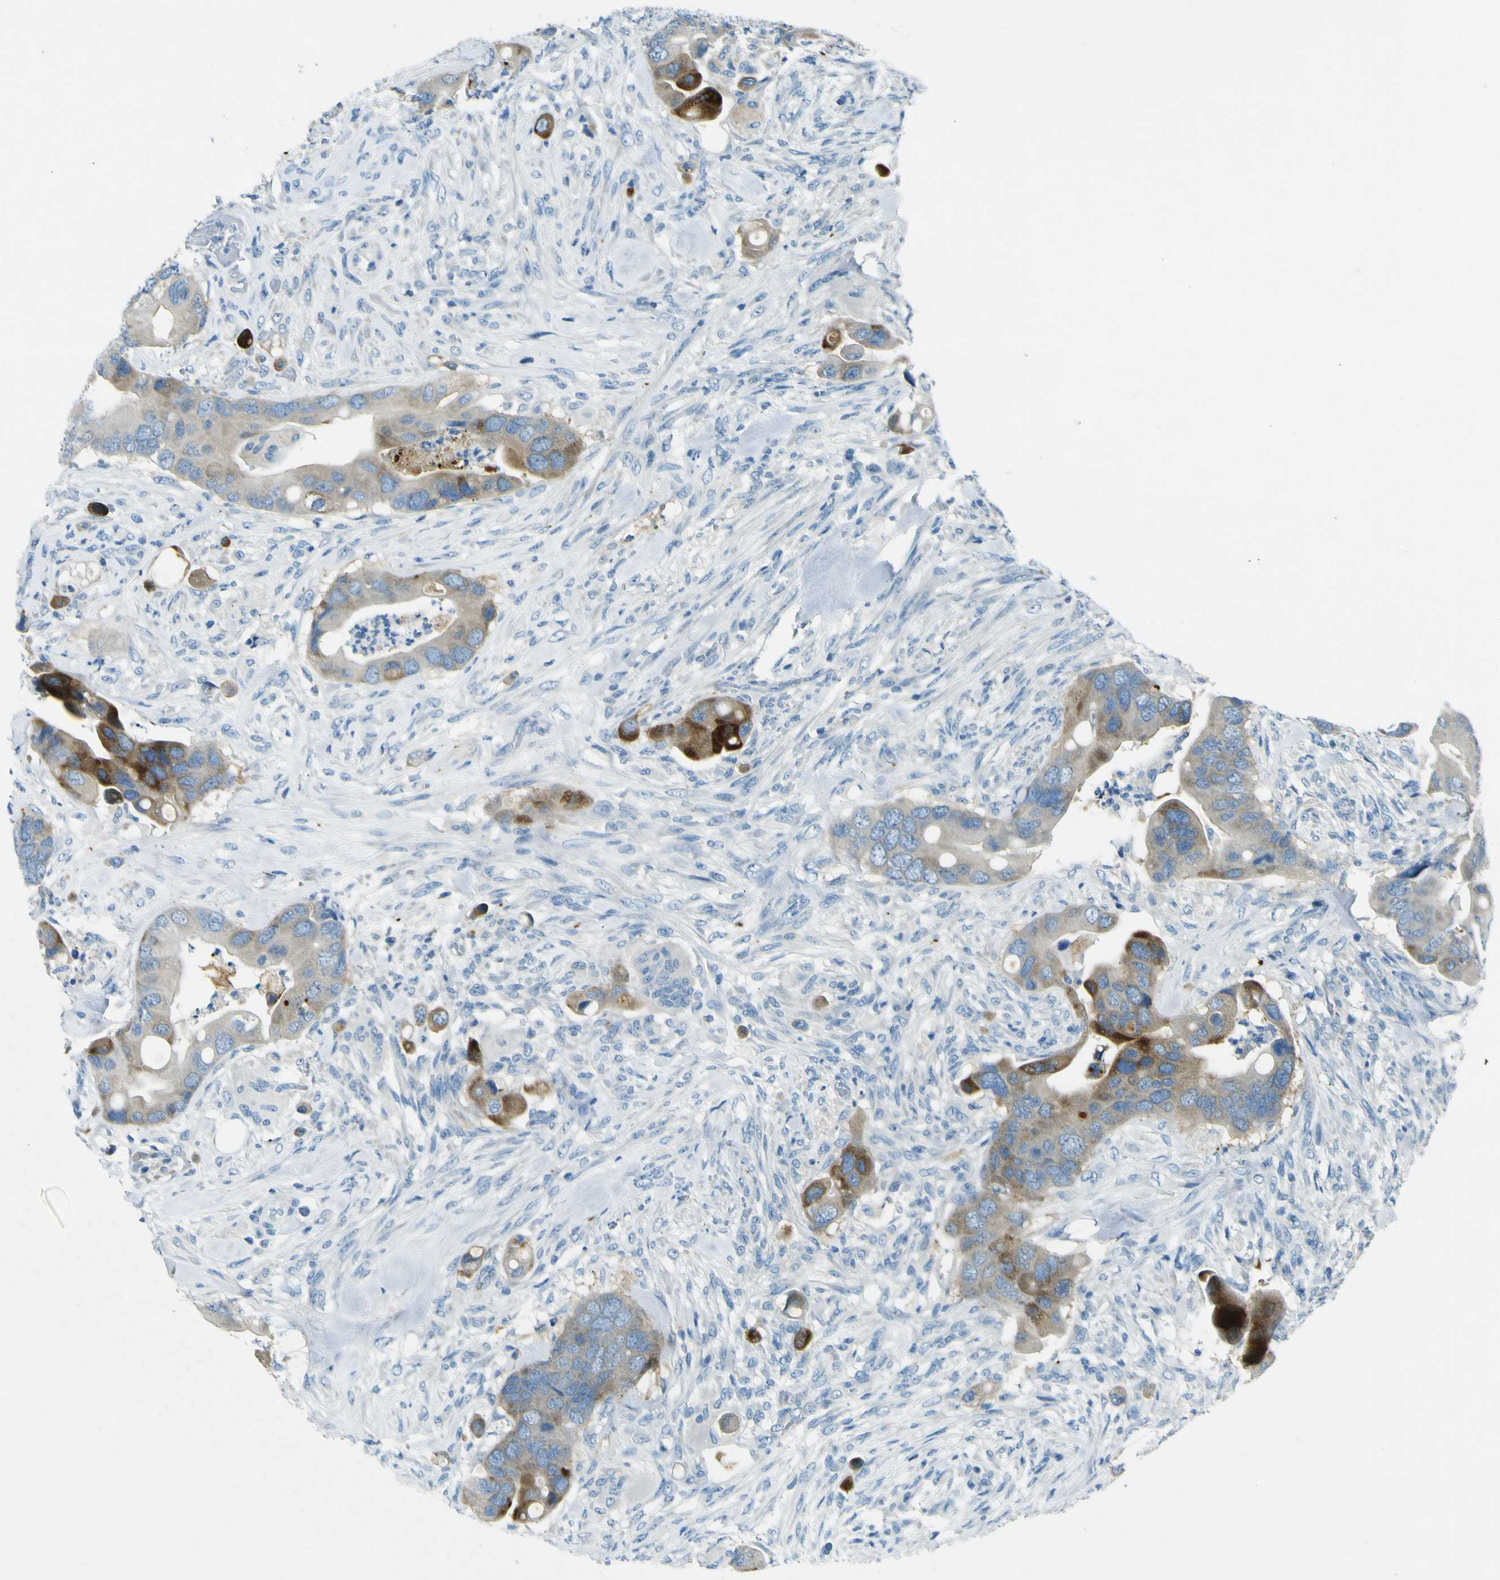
{"staining": {"intensity": "strong", "quantity": "<25%", "location": "cytoplasmic/membranous"}, "tissue": "colorectal cancer", "cell_type": "Tumor cells", "image_type": "cancer", "snomed": [{"axis": "morphology", "description": "Adenocarcinoma, NOS"}, {"axis": "topography", "description": "Rectum"}], "caption": "A high-resolution photomicrograph shows immunohistochemistry staining of colorectal cancer (adenocarcinoma), which displays strong cytoplasmic/membranous expression in about <25% of tumor cells.", "gene": "SORCS1", "patient": {"sex": "female", "age": 57}}